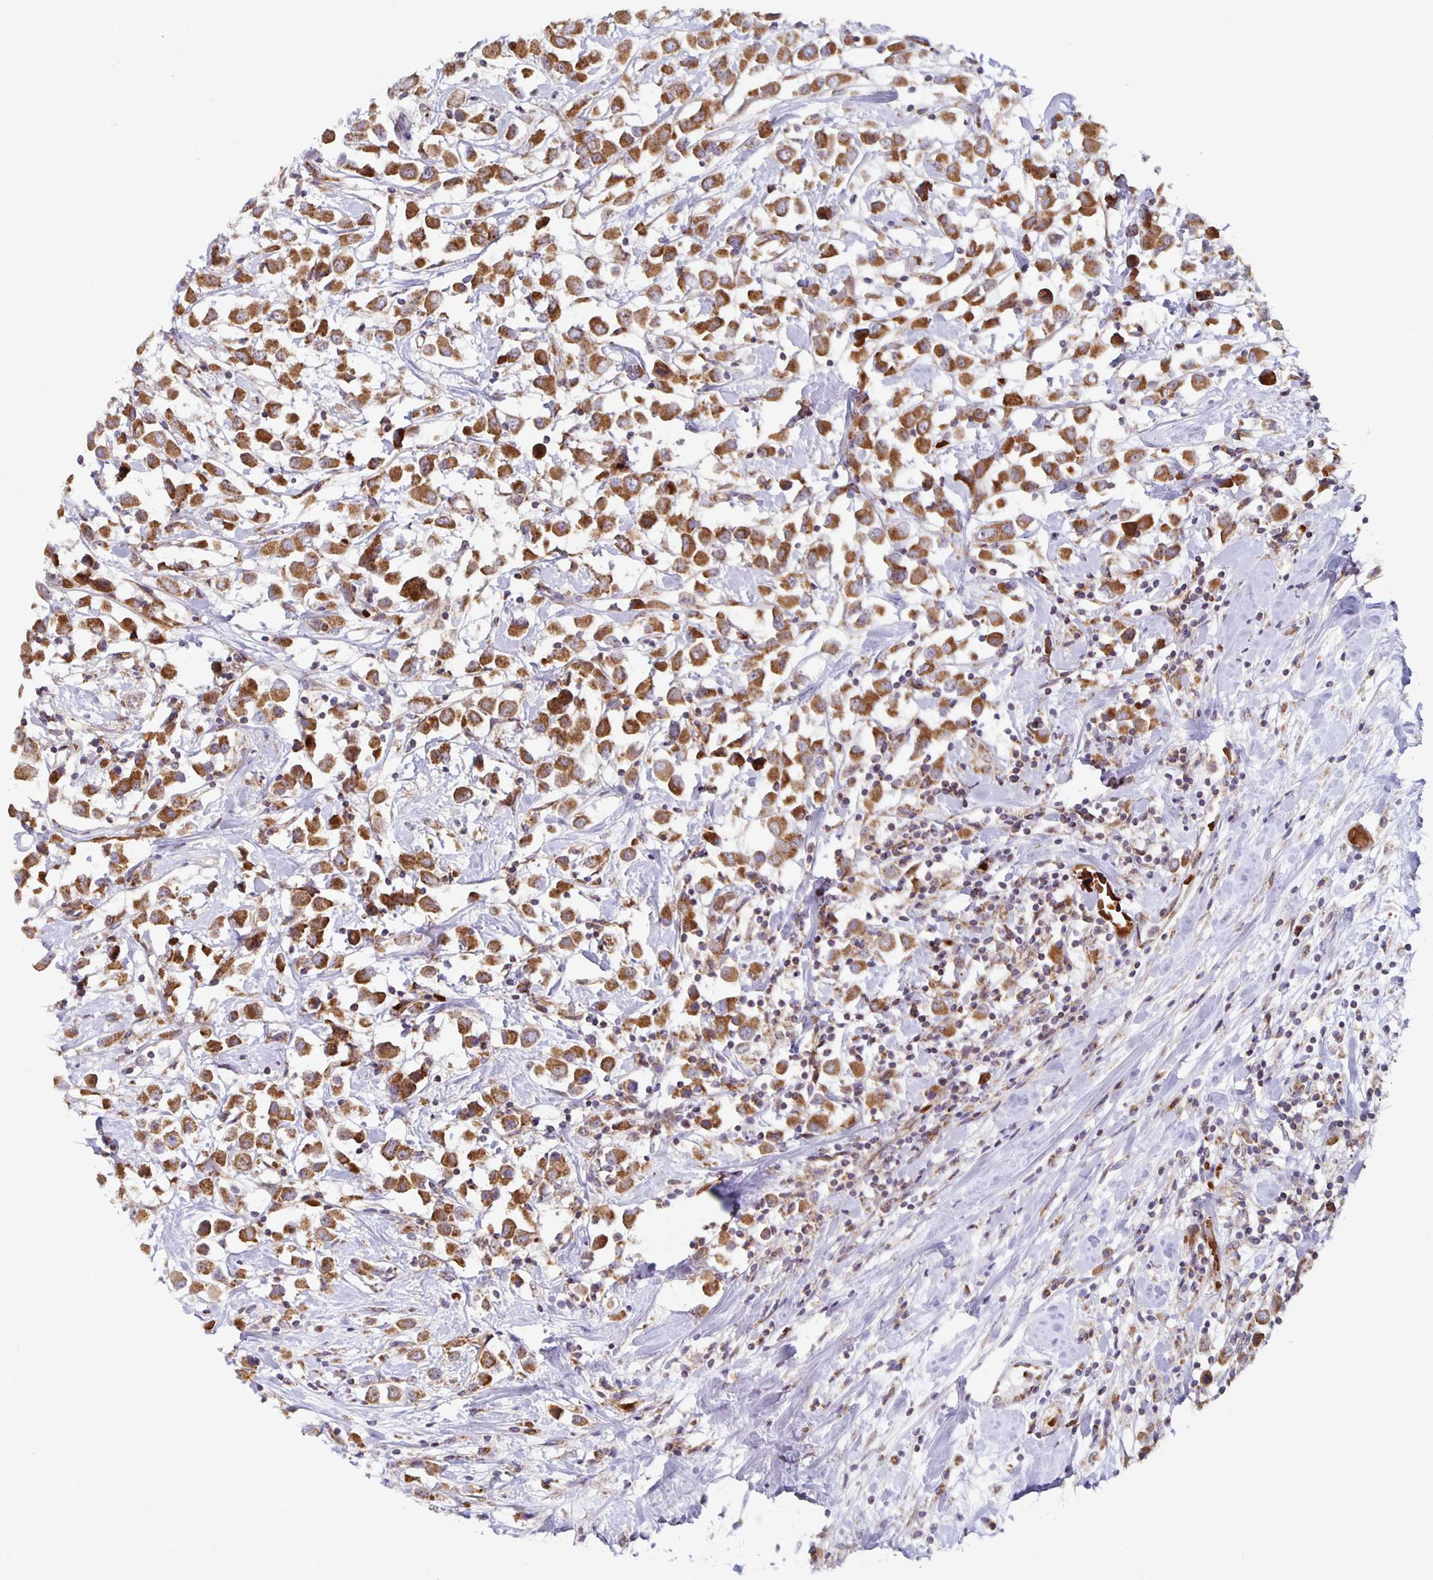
{"staining": {"intensity": "strong", "quantity": ">75%", "location": "cytoplasmic/membranous"}, "tissue": "breast cancer", "cell_type": "Tumor cells", "image_type": "cancer", "snomed": [{"axis": "morphology", "description": "Duct carcinoma"}, {"axis": "topography", "description": "Breast"}], "caption": "A brown stain labels strong cytoplasmic/membranous expression of a protein in human infiltrating ductal carcinoma (breast) tumor cells.", "gene": "MRPL28", "patient": {"sex": "female", "age": 61}}